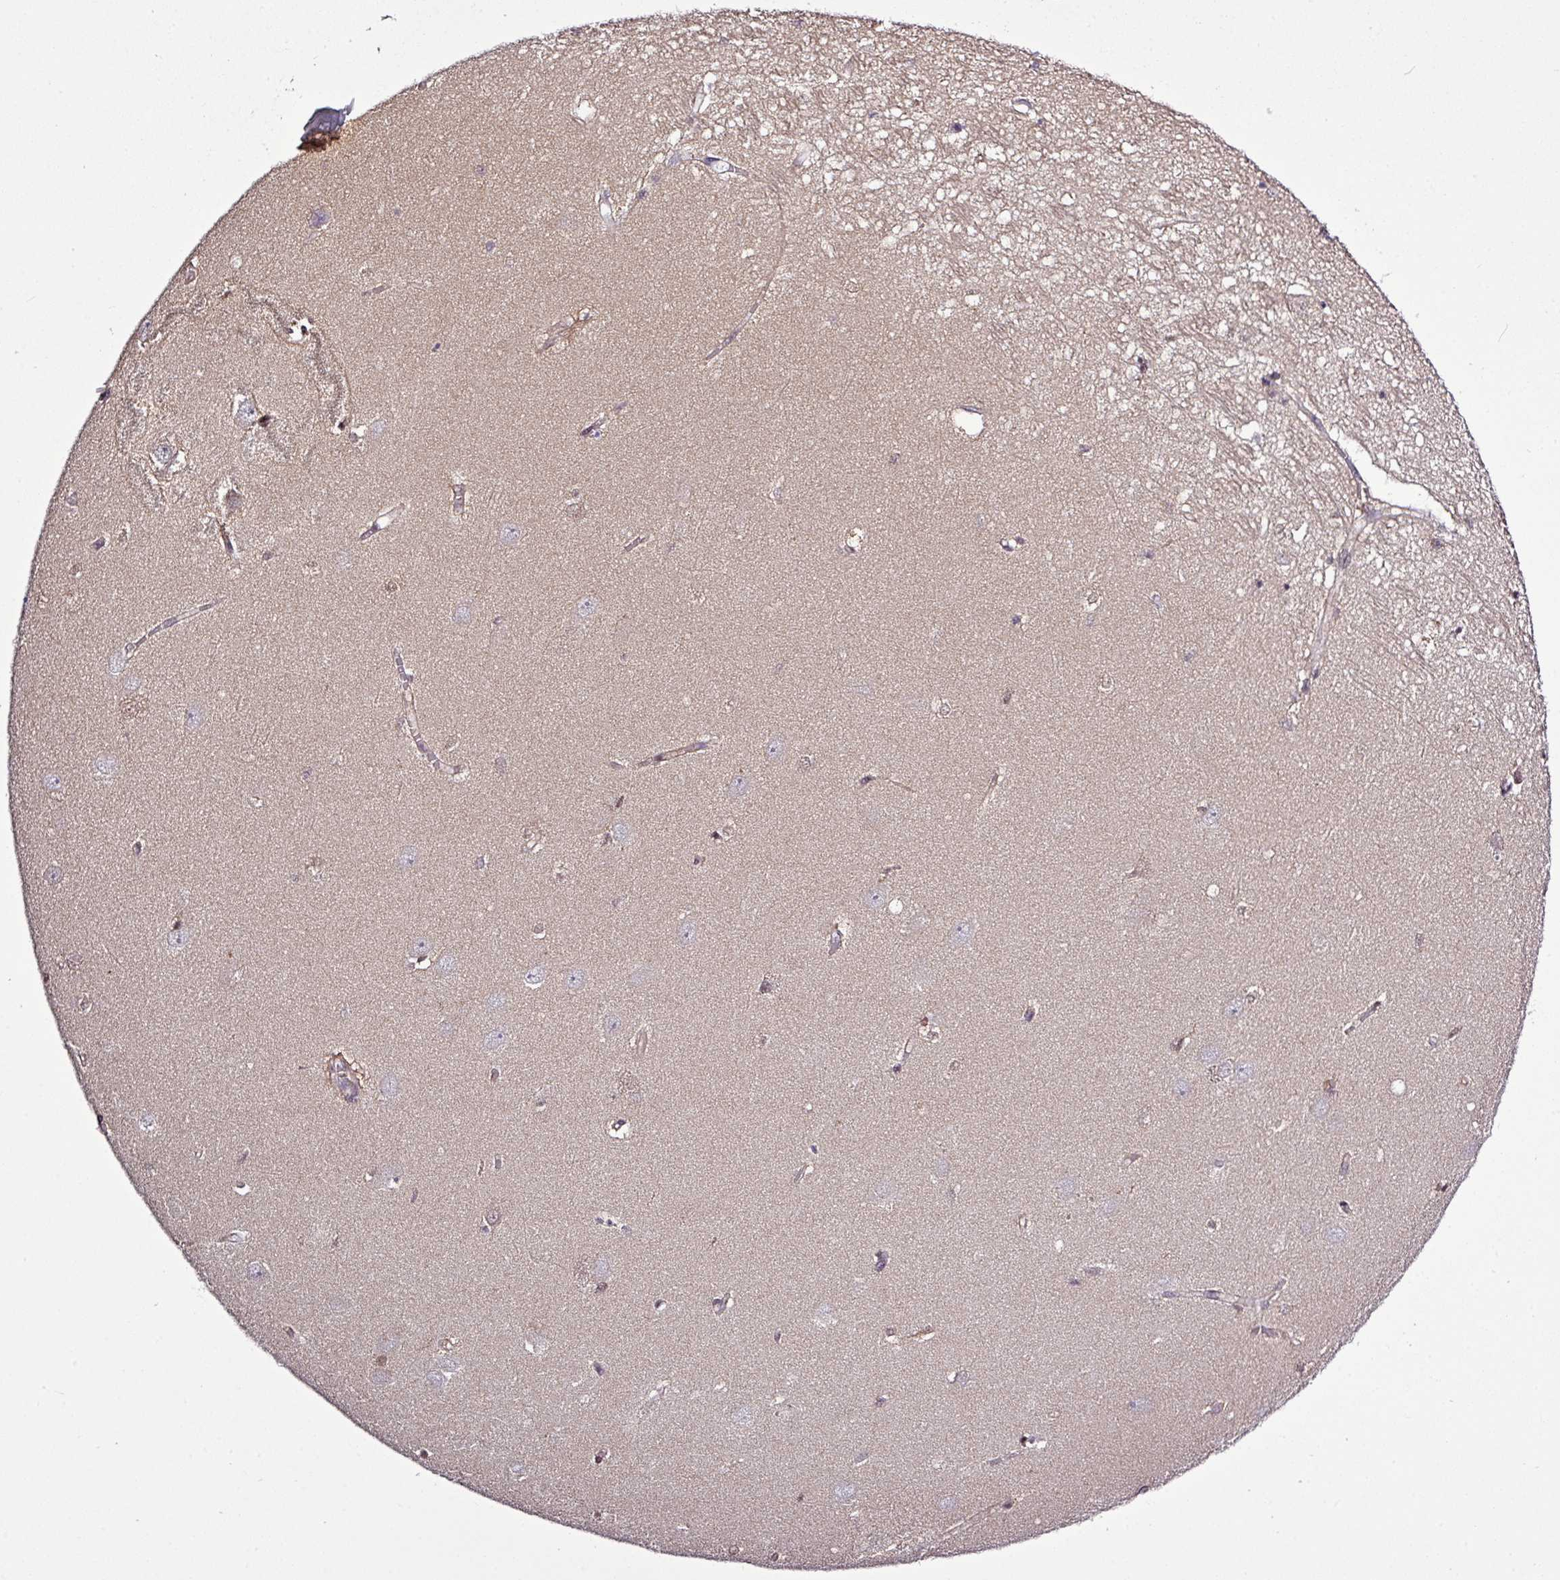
{"staining": {"intensity": "moderate", "quantity": "<25%", "location": "cytoplasmic/membranous,nuclear"}, "tissue": "hippocampus", "cell_type": "Glial cells", "image_type": "normal", "snomed": [{"axis": "morphology", "description": "Normal tissue, NOS"}, {"axis": "topography", "description": "Hippocampus"}], "caption": "IHC image of unremarkable hippocampus: hippocampus stained using IHC exhibits low levels of moderate protein expression localized specifically in the cytoplasmic/membranous,nuclear of glial cells, appearing as a cytoplasmic/membranous,nuclear brown color.", "gene": "ITPKC", "patient": {"sex": "female", "age": 64}}